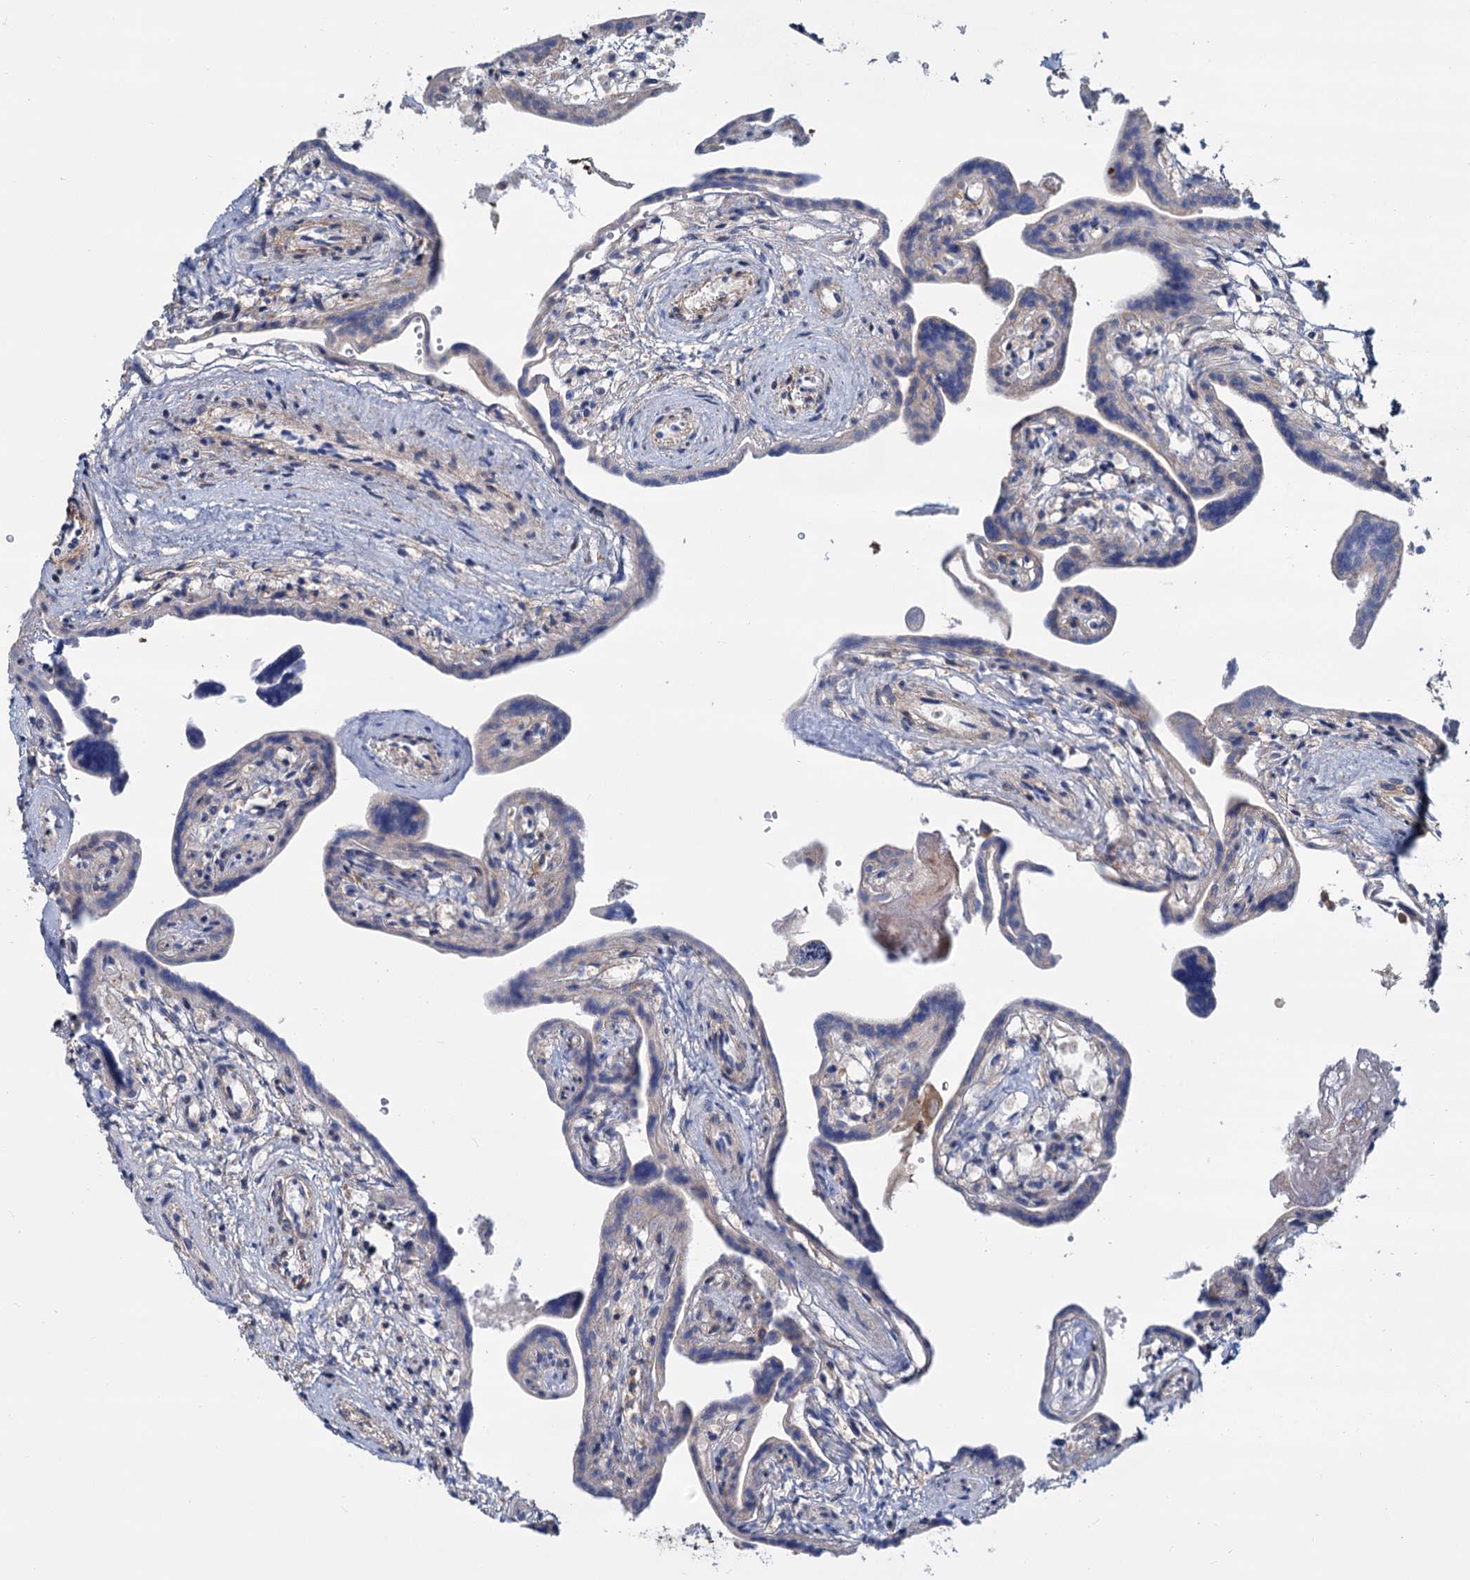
{"staining": {"intensity": "moderate", "quantity": "25%-75%", "location": "cytoplasmic/membranous"}, "tissue": "placenta", "cell_type": "Trophoblastic cells", "image_type": "normal", "snomed": [{"axis": "morphology", "description": "Normal tissue, NOS"}, {"axis": "topography", "description": "Placenta"}], "caption": "This image demonstrates IHC staining of benign human placenta, with medium moderate cytoplasmic/membranous positivity in about 25%-75% of trophoblastic cells.", "gene": "LRCH4", "patient": {"sex": "female", "age": 37}}